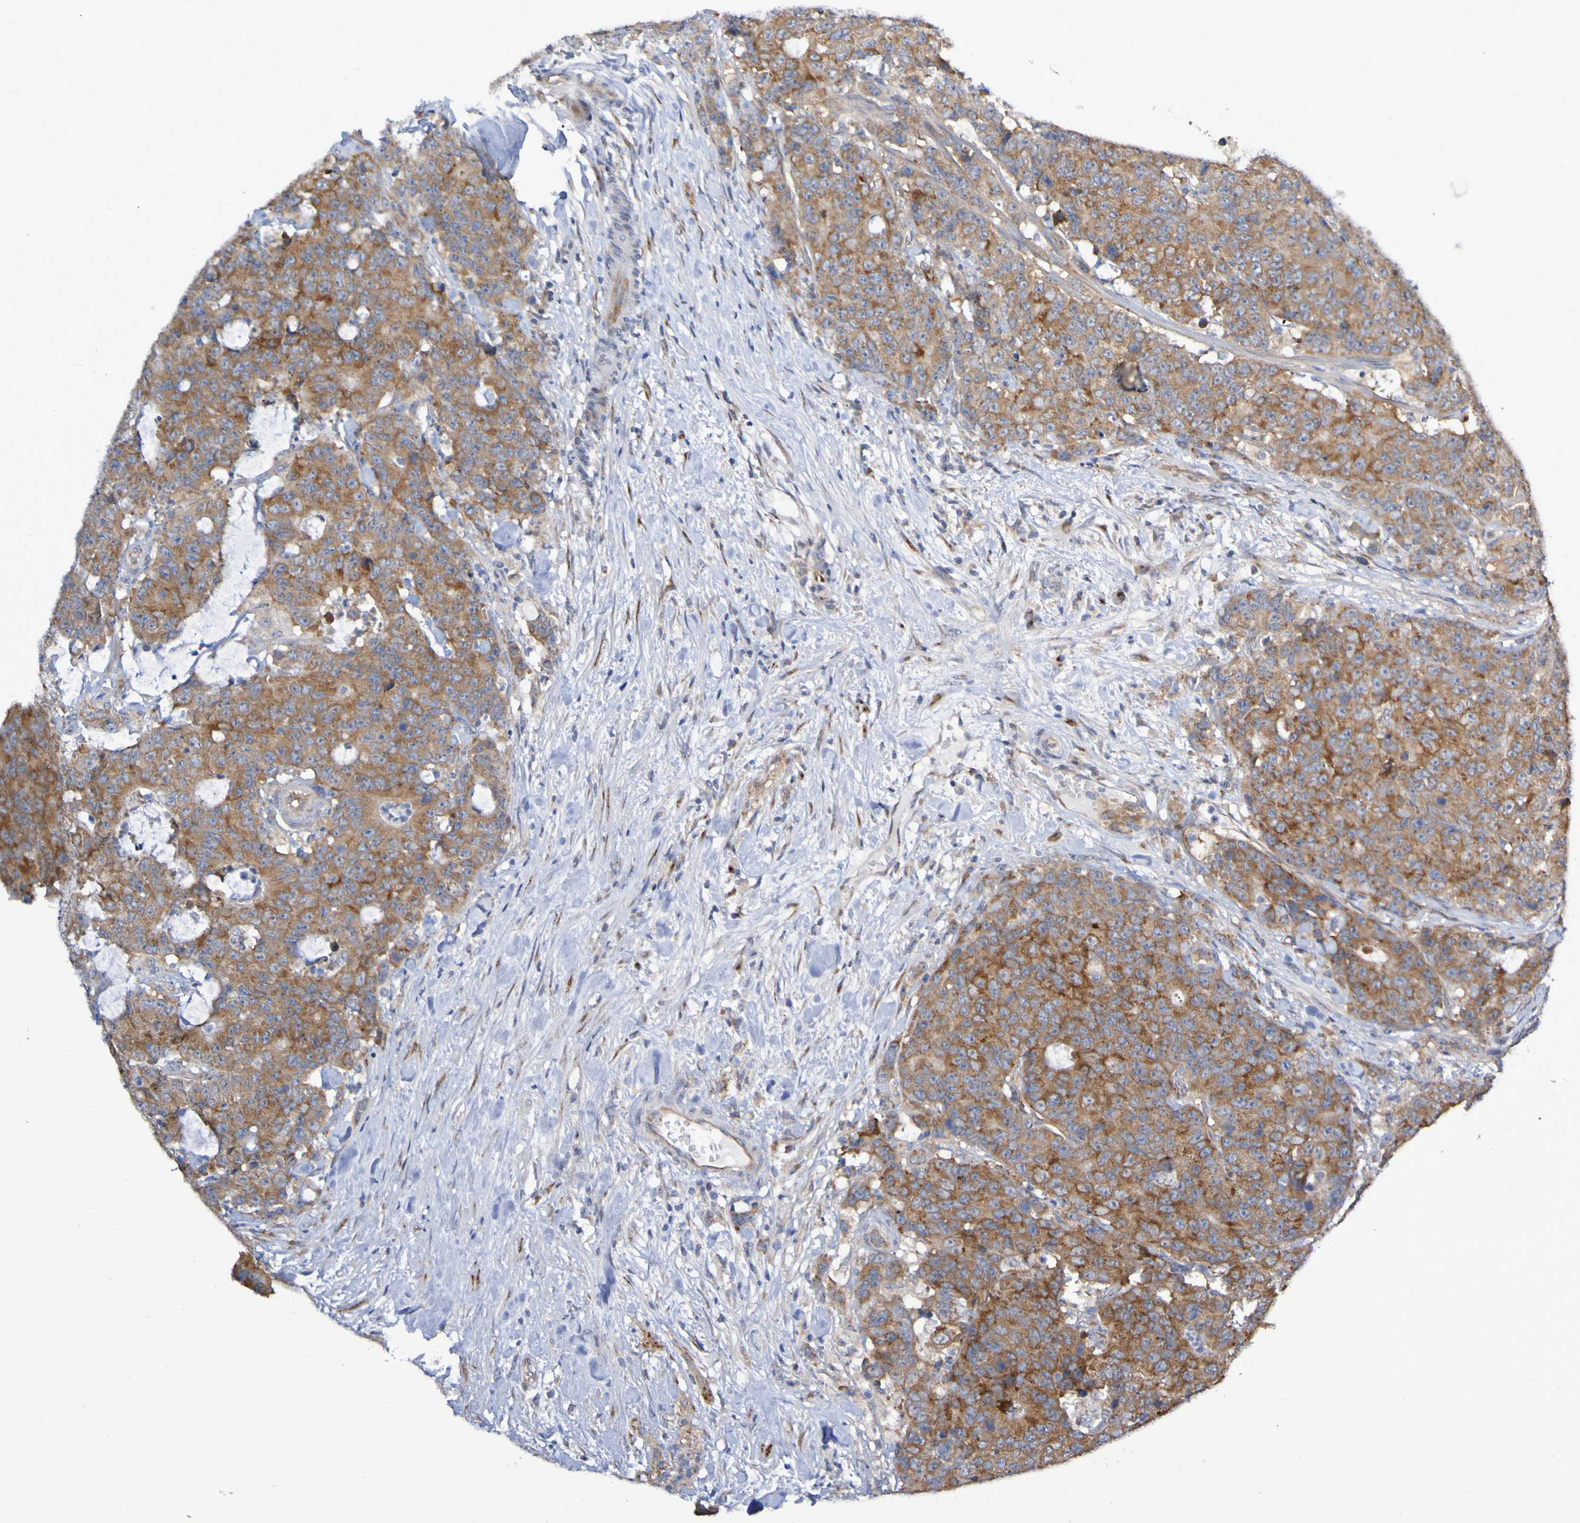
{"staining": {"intensity": "moderate", "quantity": ">75%", "location": "cytoplasmic/membranous"}, "tissue": "colorectal cancer", "cell_type": "Tumor cells", "image_type": "cancer", "snomed": [{"axis": "morphology", "description": "Adenocarcinoma, NOS"}, {"axis": "topography", "description": "Colon"}], "caption": "Brown immunohistochemical staining in human adenocarcinoma (colorectal) demonstrates moderate cytoplasmic/membranous staining in approximately >75% of tumor cells.", "gene": "LMBRD2", "patient": {"sex": "female", "age": 86}}